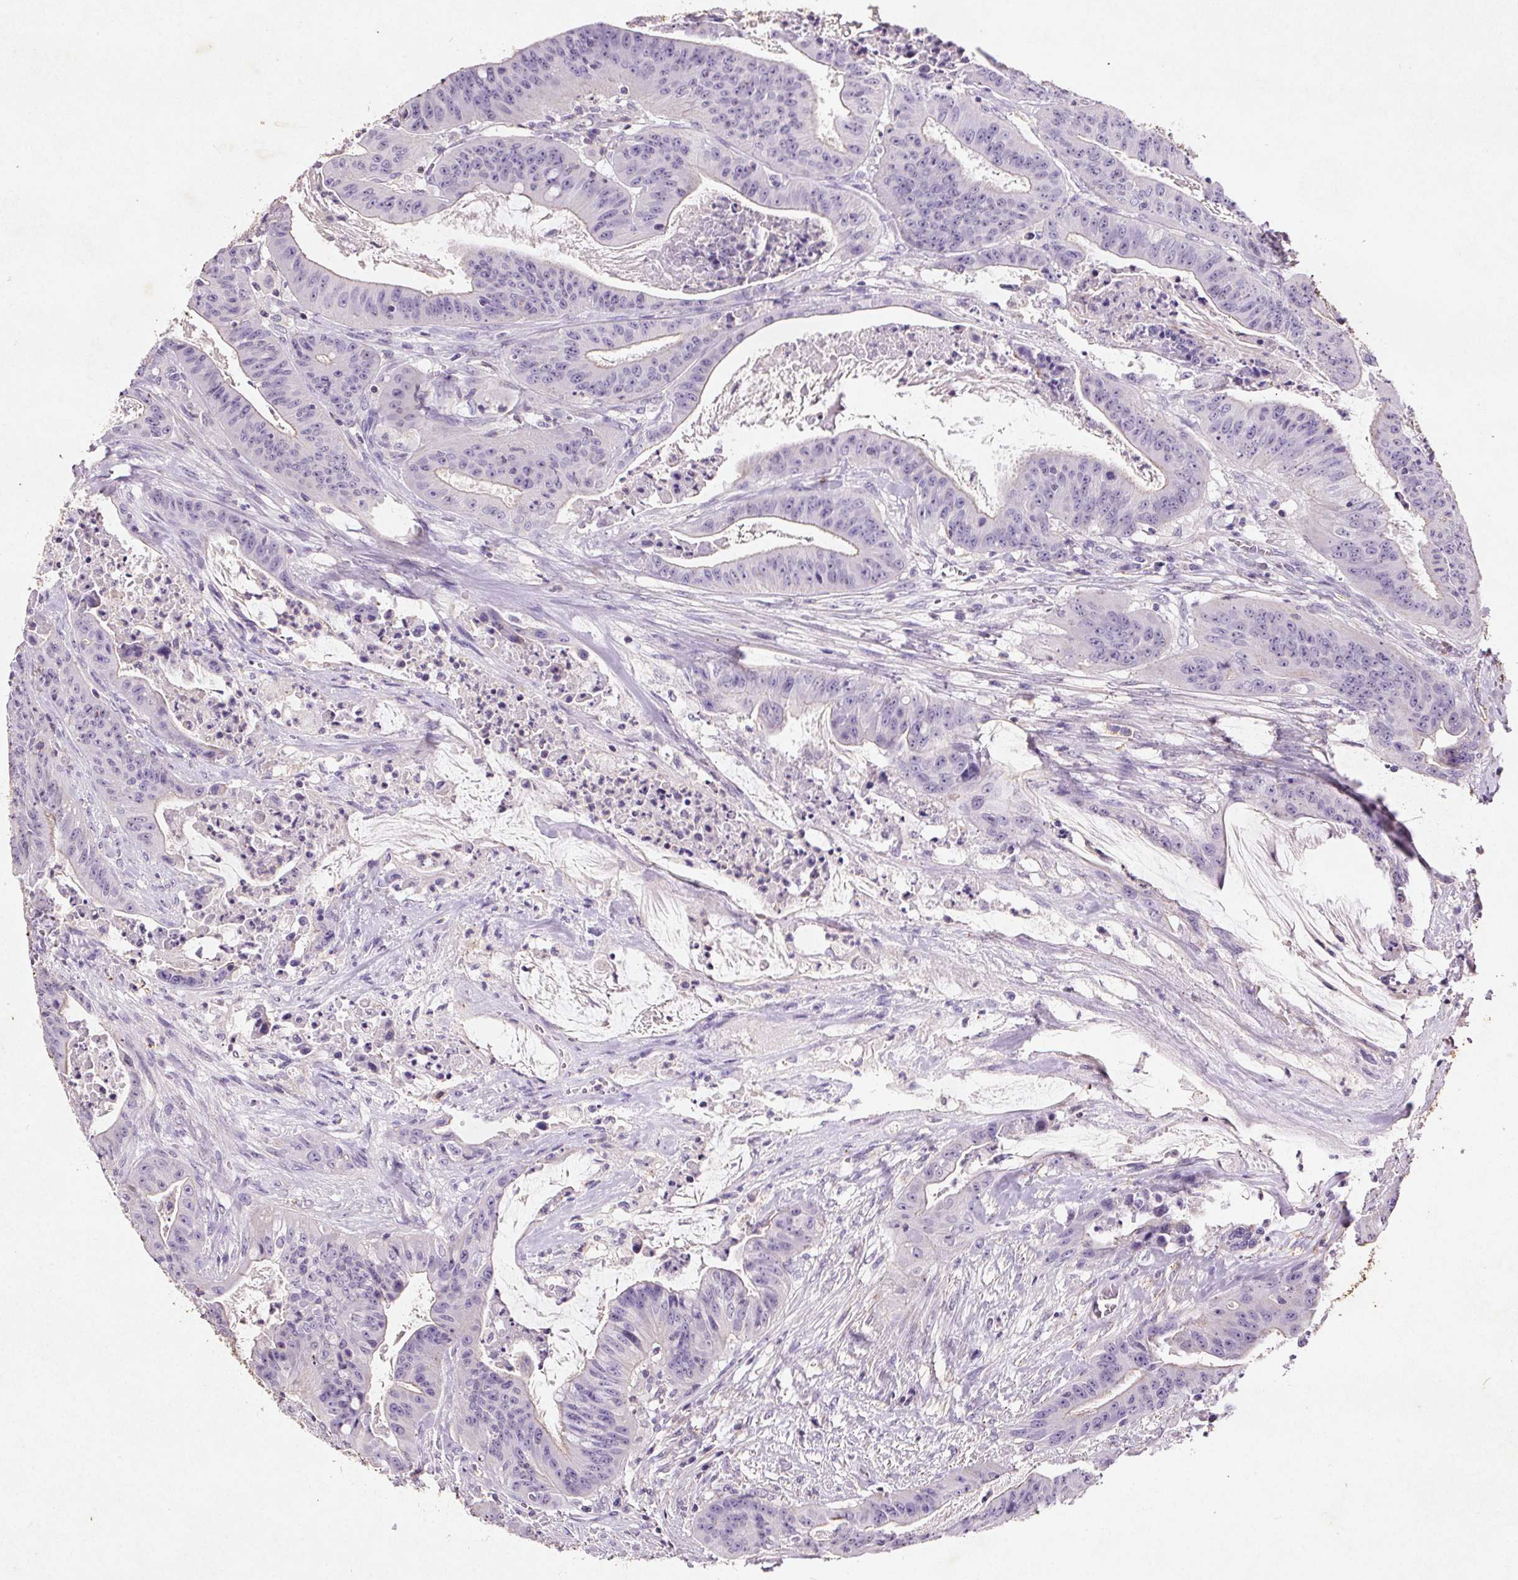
{"staining": {"intensity": "negative", "quantity": "none", "location": "none"}, "tissue": "colorectal cancer", "cell_type": "Tumor cells", "image_type": "cancer", "snomed": [{"axis": "morphology", "description": "Adenocarcinoma, NOS"}, {"axis": "topography", "description": "Colon"}], "caption": "IHC histopathology image of neoplastic tissue: human colorectal cancer stained with DAB demonstrates no significant protein staining in tumor cells.", "gene": "C19orf84", "patient": {"sex": "male", "age": 33}}